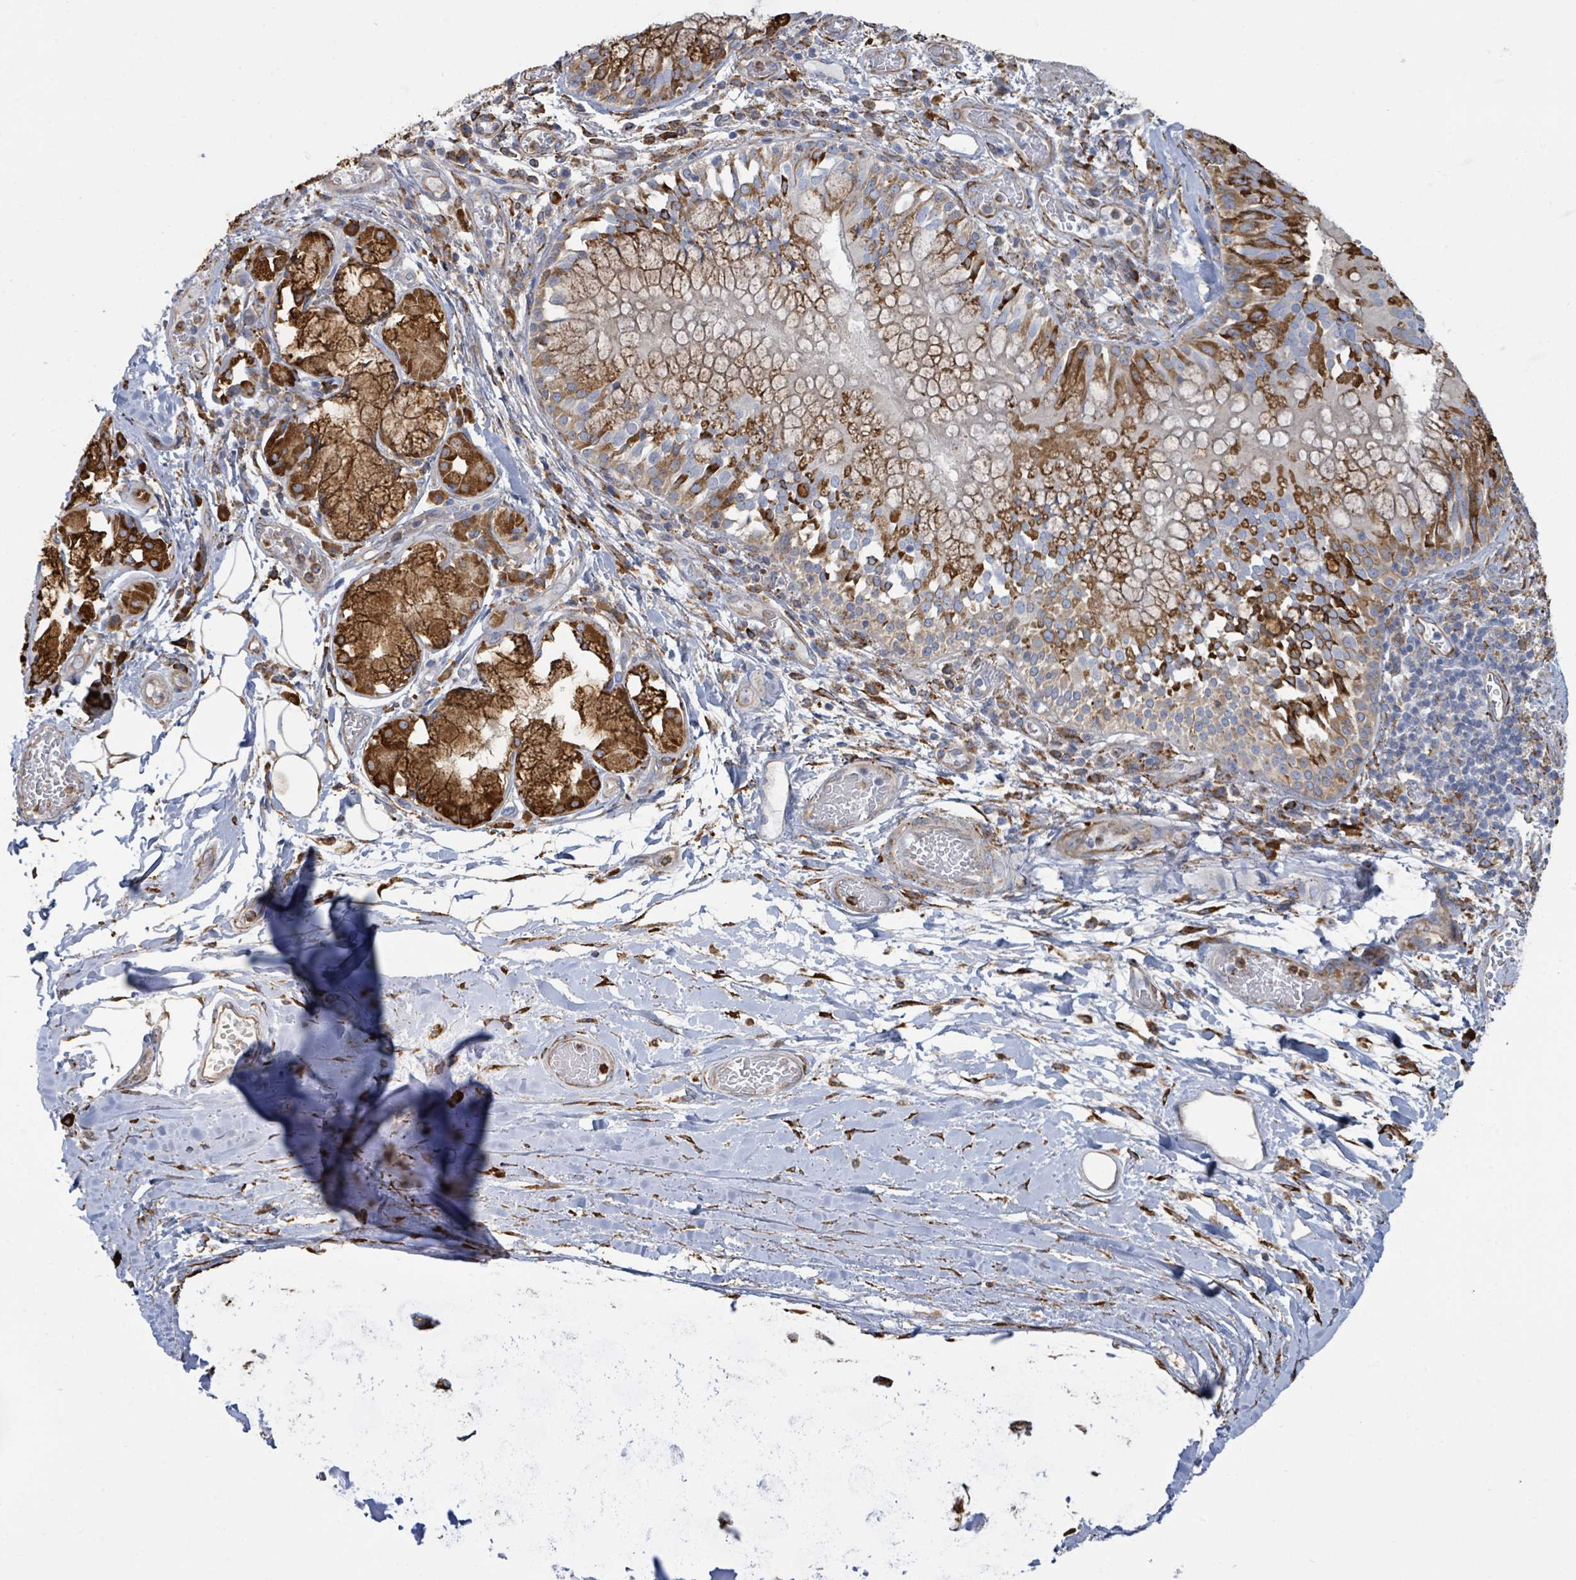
{"staining": {"intensity": "strong", "quantity": "25%-75%", "location": "cytoplasmic/membranous"}, "tissue": "bronchus", "cell_type": "Respiratory epithelial cells", "image_type": "normal", "snomed": [{"axis": "morphology", "description": "Normal tissue, NOS"}, {"axis": "topography", "description": "Cartilage tissue"}, {"axis": "topography", "description": "Bronchus"}], "caption": "Bronchus stained with DAB immunohistochemistry (IHC) reveals high levels of strong cytoplasmic/membranous staining in approximately 25%-75% of respiratory epithelial cells.", "gene": "RFPL4AL1", "patient": {"sex": "male", "age": 63}}